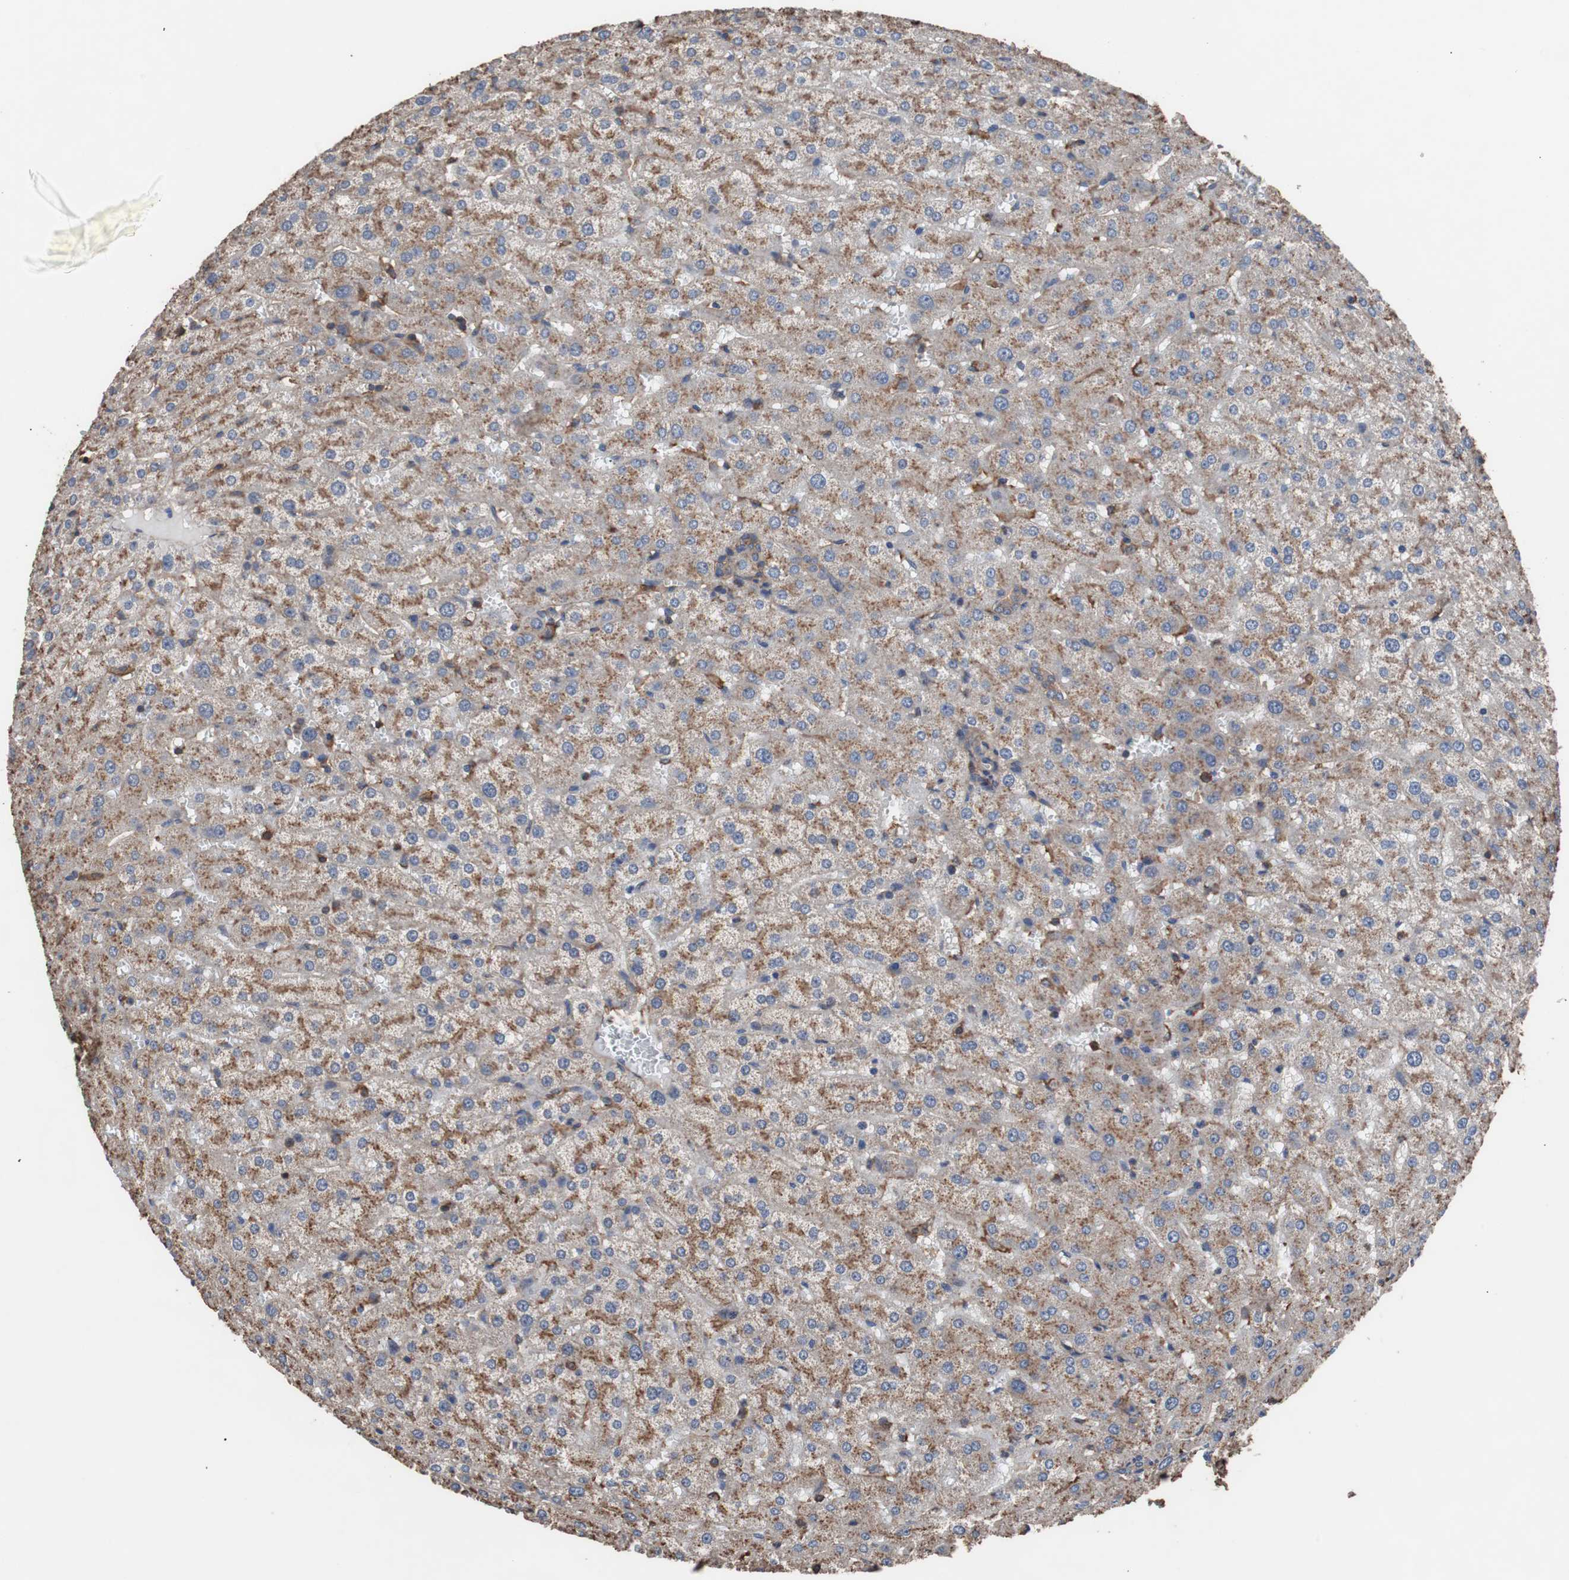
{"staining": {"intensity": "moderate", "quantity": ">75%", "location": "cytoplasmic/membranous"}, "tissue": "liver", "cell_type": "Cholangiocytes", "image_type": "normal", "snomed": [{"axis": "morphology", "description": "Normal tissue, NOS"}, {"axis": "morphology", "description": "Fibrosis, NOS"}, {"axis": "topography", "description": "Liver"}], "caption": "A brown stain shows moderate cytoplasmic/membranous expression of a protein in cholangiocytes of unremarkable human liver. (brown staining indicates protein expression, while blue staining denotes nuclei).", "gene": "COL6A2", "patient": {"sex": "female", "age": 29}}